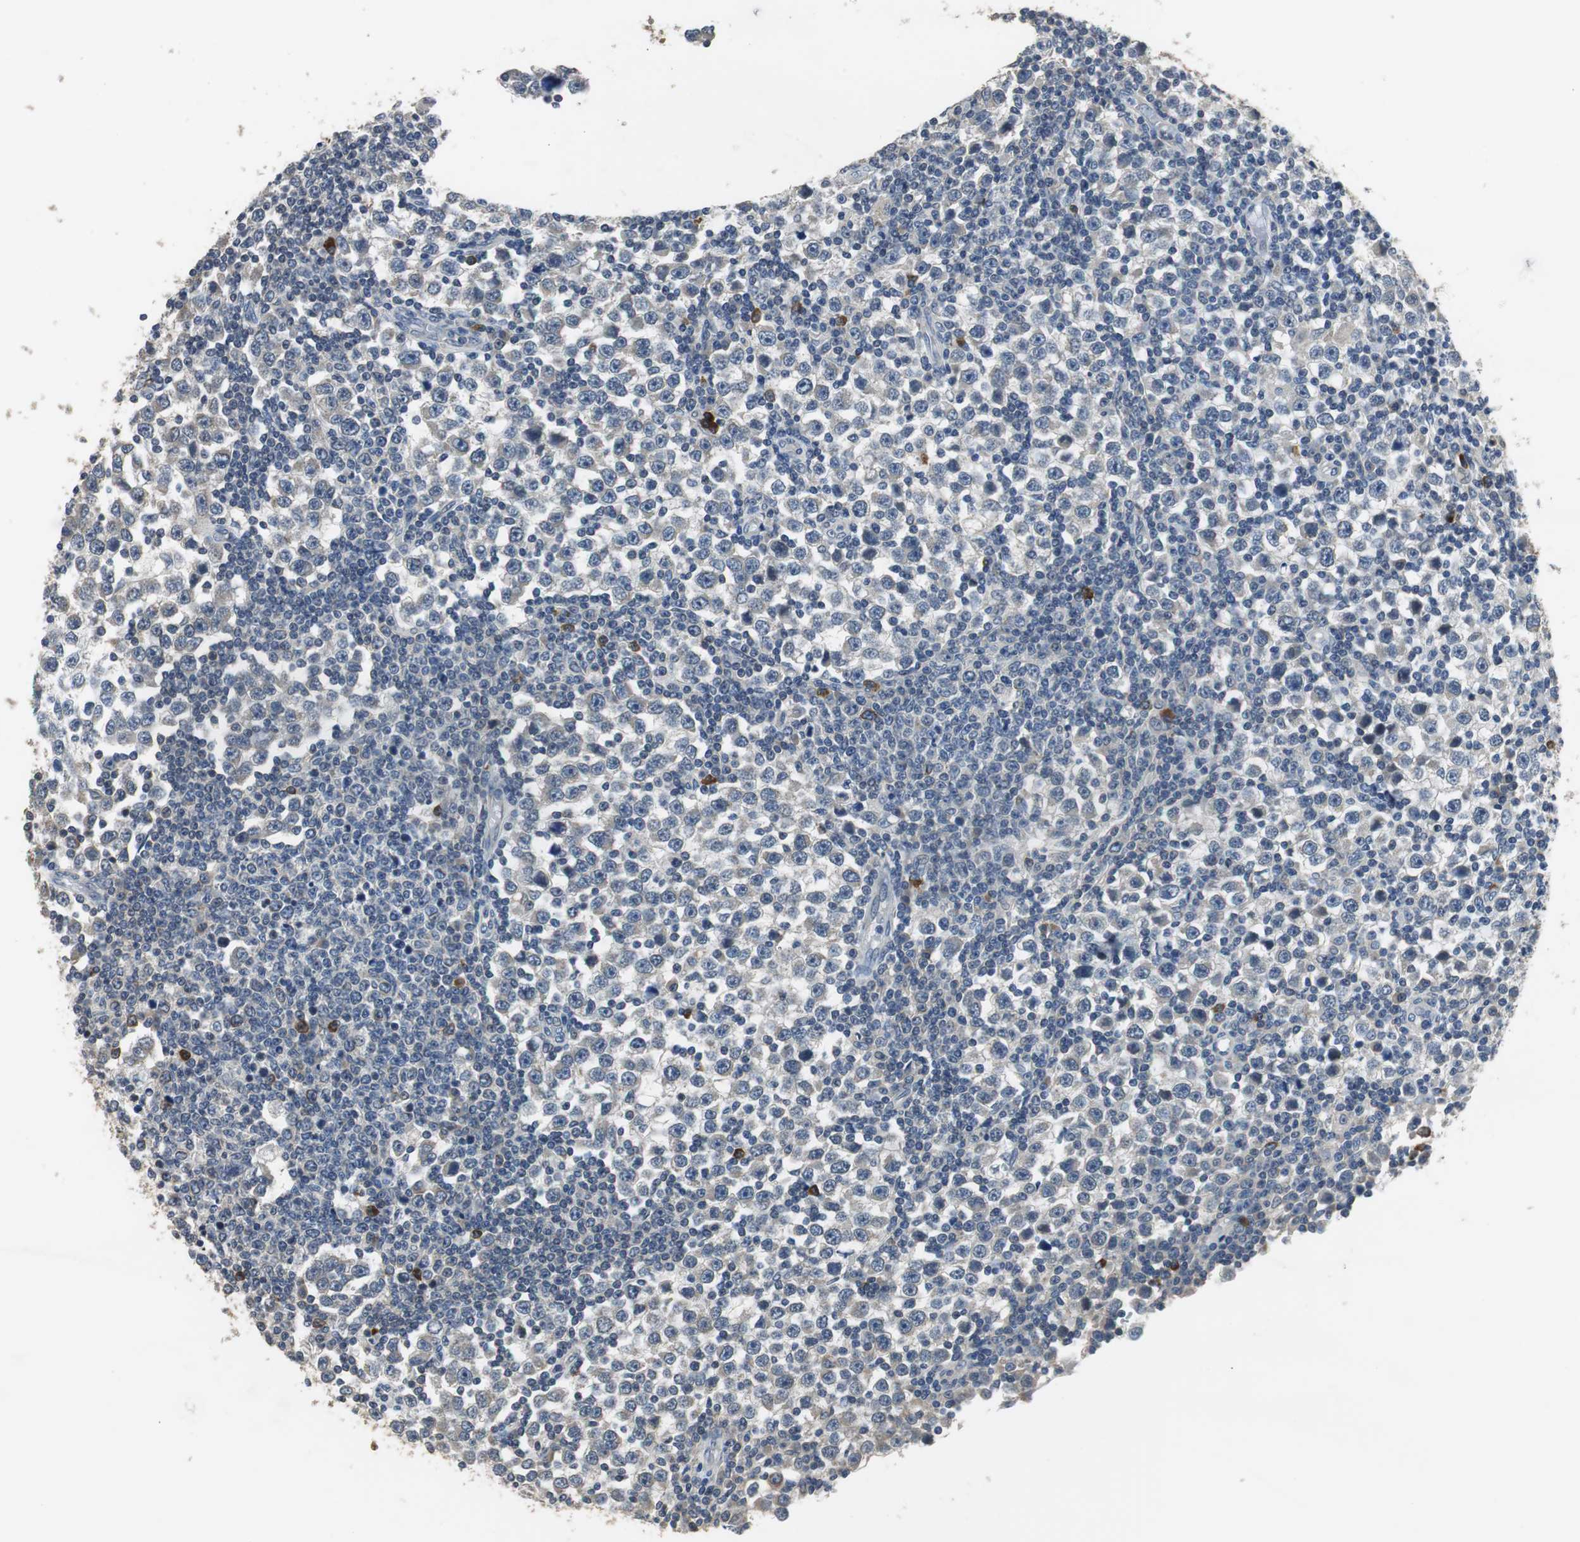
{"staining": {"intensity": "negative", "quantity": "none", "location": "none"}, "tissue": "testis cancer", "cell_type": "Tumor cells", "image_type": "cancer", "snomed": [{"axis": "morphology", "description": "Seminoma, NOS"}, {"axis": "topography", "description": "Testis"}], "caption": "A micrograph of human seminoma (testis) is negative for staining in tumor cells.", "gene": "MTIF2", "patient": {"sex": "male", "age": 65}}